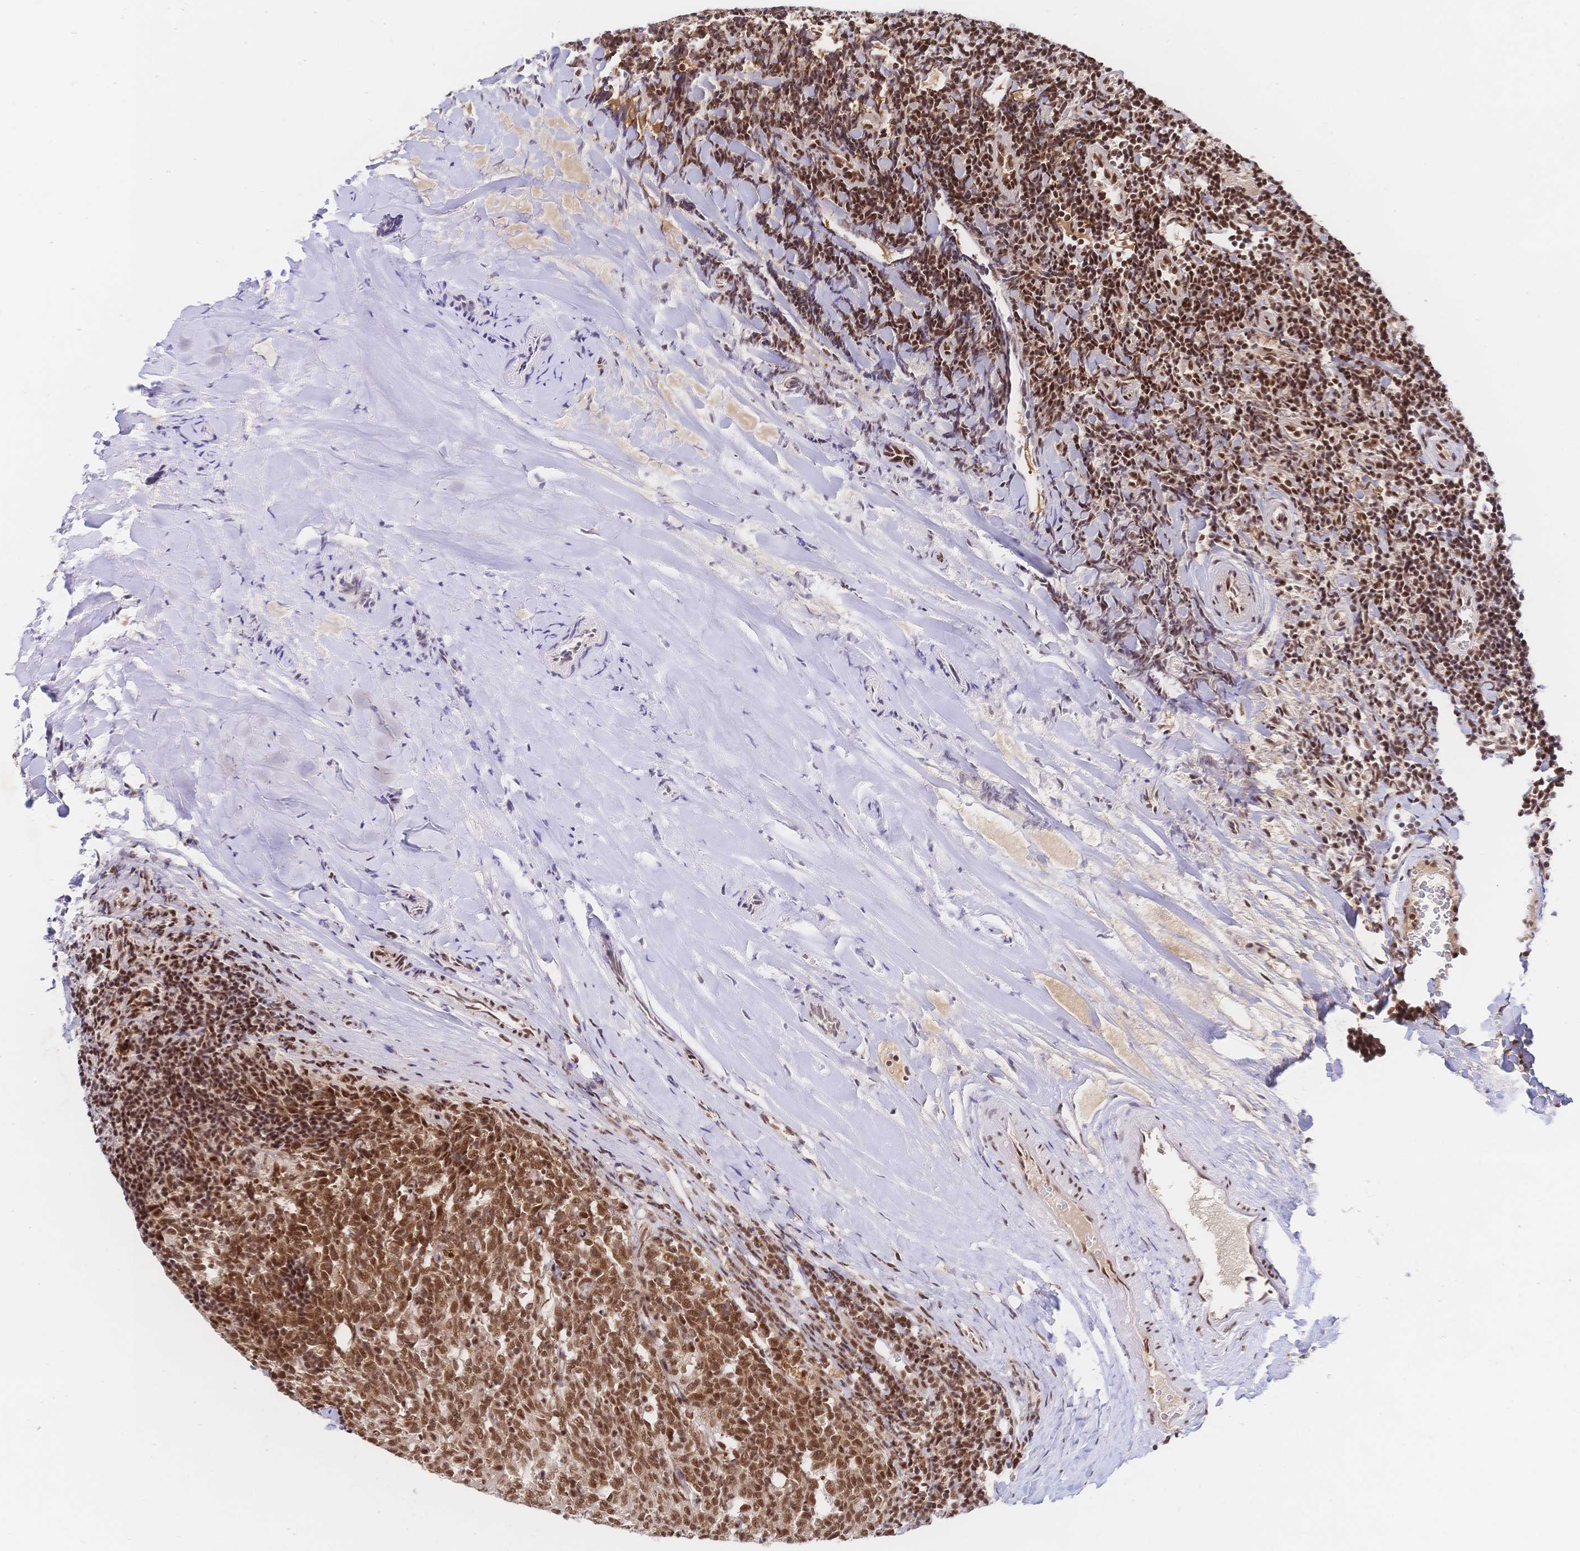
{"staining": {"intensity": "moderate", "quantity": ">75%", "location": "nuclear"}, "tissue": "tonsil", "cell_type": "Germinal center cells", "image_type": "normal", "snomed": [{"axis": "morphology", "description": "Normal tissue, NOS"}, {"axis": "topography", "description": "Tonsil"}], "caption": "Germinal center cells exhibit medium levels of moderate nuclear positivity in approximately >75% of cells in unremarkable tonsil. The staining was performed using DAB (3,3'-diaminobenzidine), with brown indicating positive protein expression. Nuclei are stained blue with hematoxylin.", "gene": "SRSF1", "patient": {"sex": "female", "age": 10}}